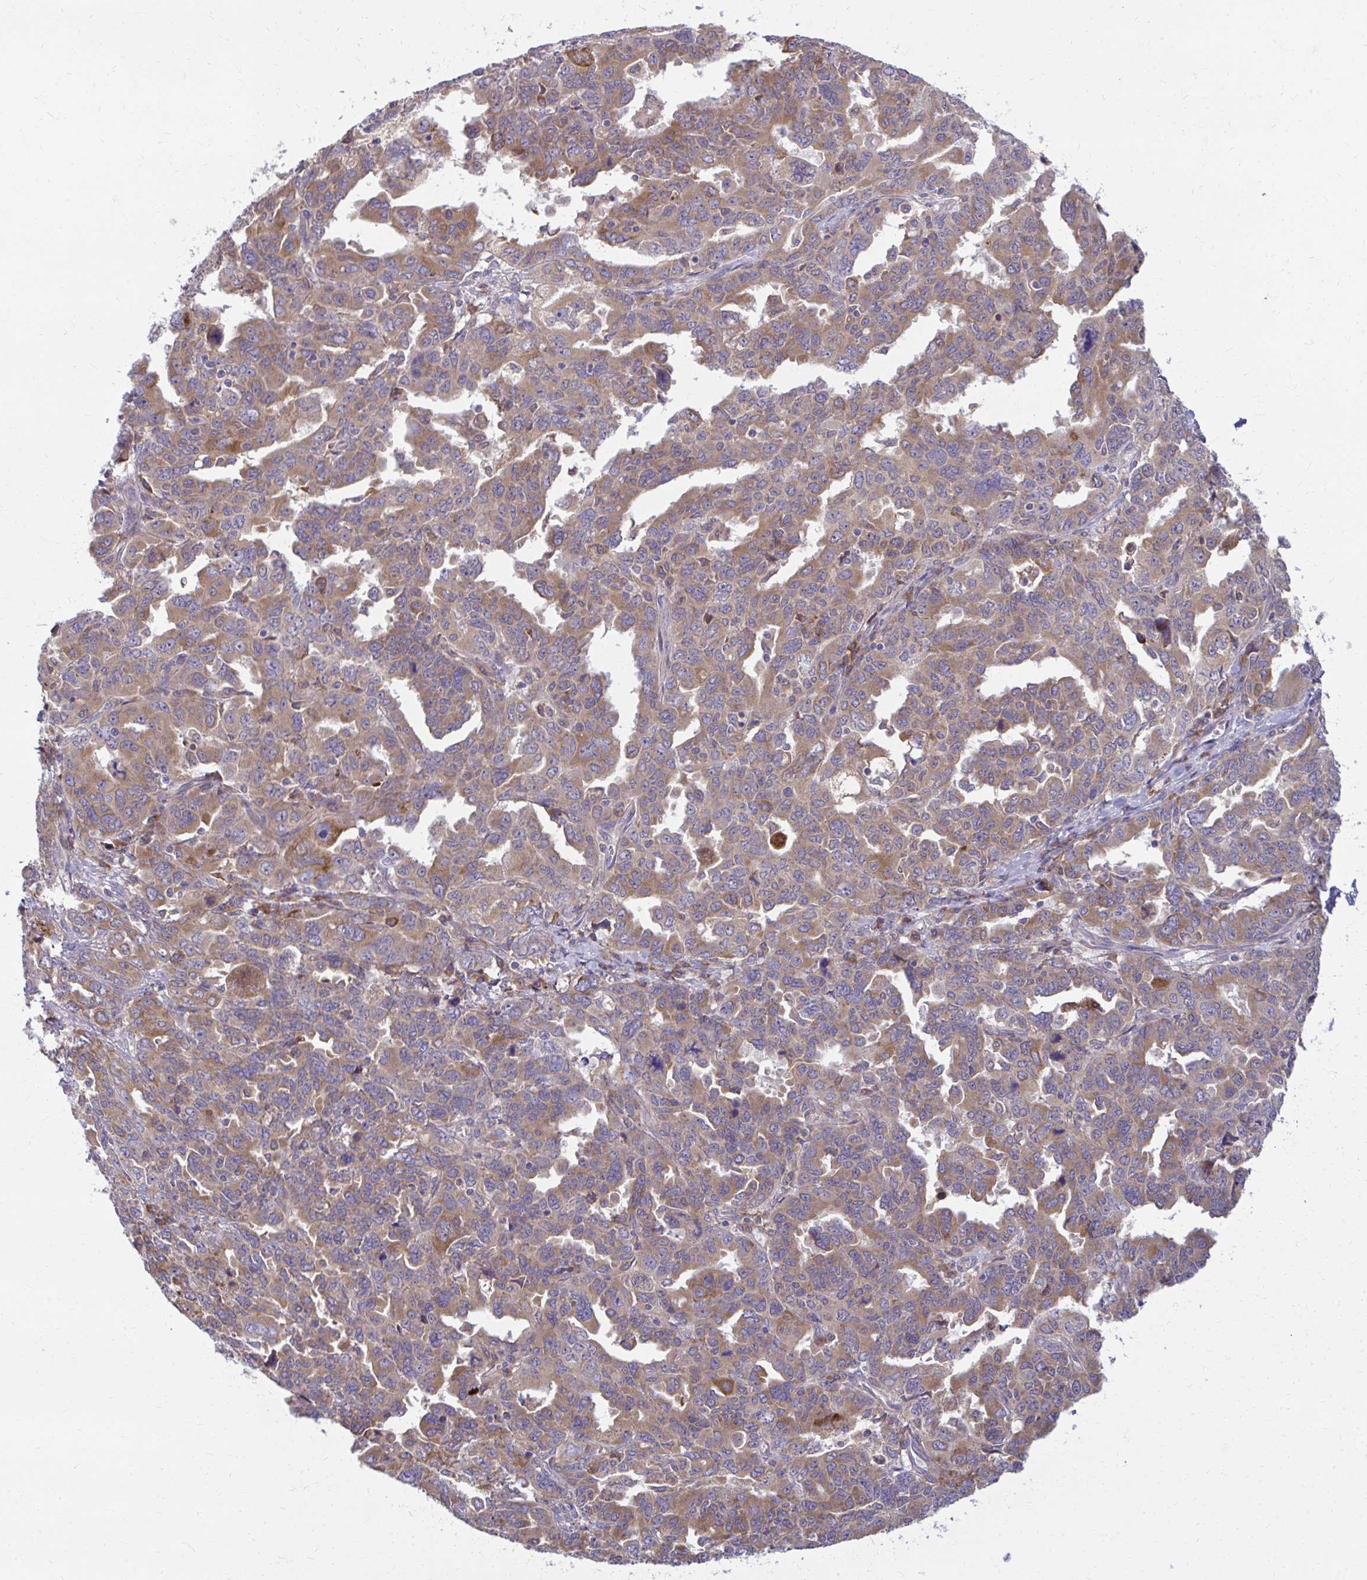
{"staining": {"intensity": "moderate", "quantity": ">75%", "location": "cytoplasmic/membranous"}, "tissue": "ovarian cancer", "cell_type": "Tumor cells", "image_type": "cancer", "snomed": [{"axis": "morphology", "description": "Adenocarcinoma, NOS"}, {"axis": "morphology", "description": "Carcinoma, endometroid"}, {"axis": "topography", "description": "Ovary"}], "caption": "Immunohistochemistry (IHC) image of neoplastic tissue: human adenocarcinoma (ovarian) stained using immunohistochemistry displays medium levels of moderate protein expression localized specifically in the cytoplasmic/membranous of tumor cells, appearing as a cytoplasmic/membranous brown color.", "gene": "CEMP1", "patient": {"sex": "female", "age": 72}}